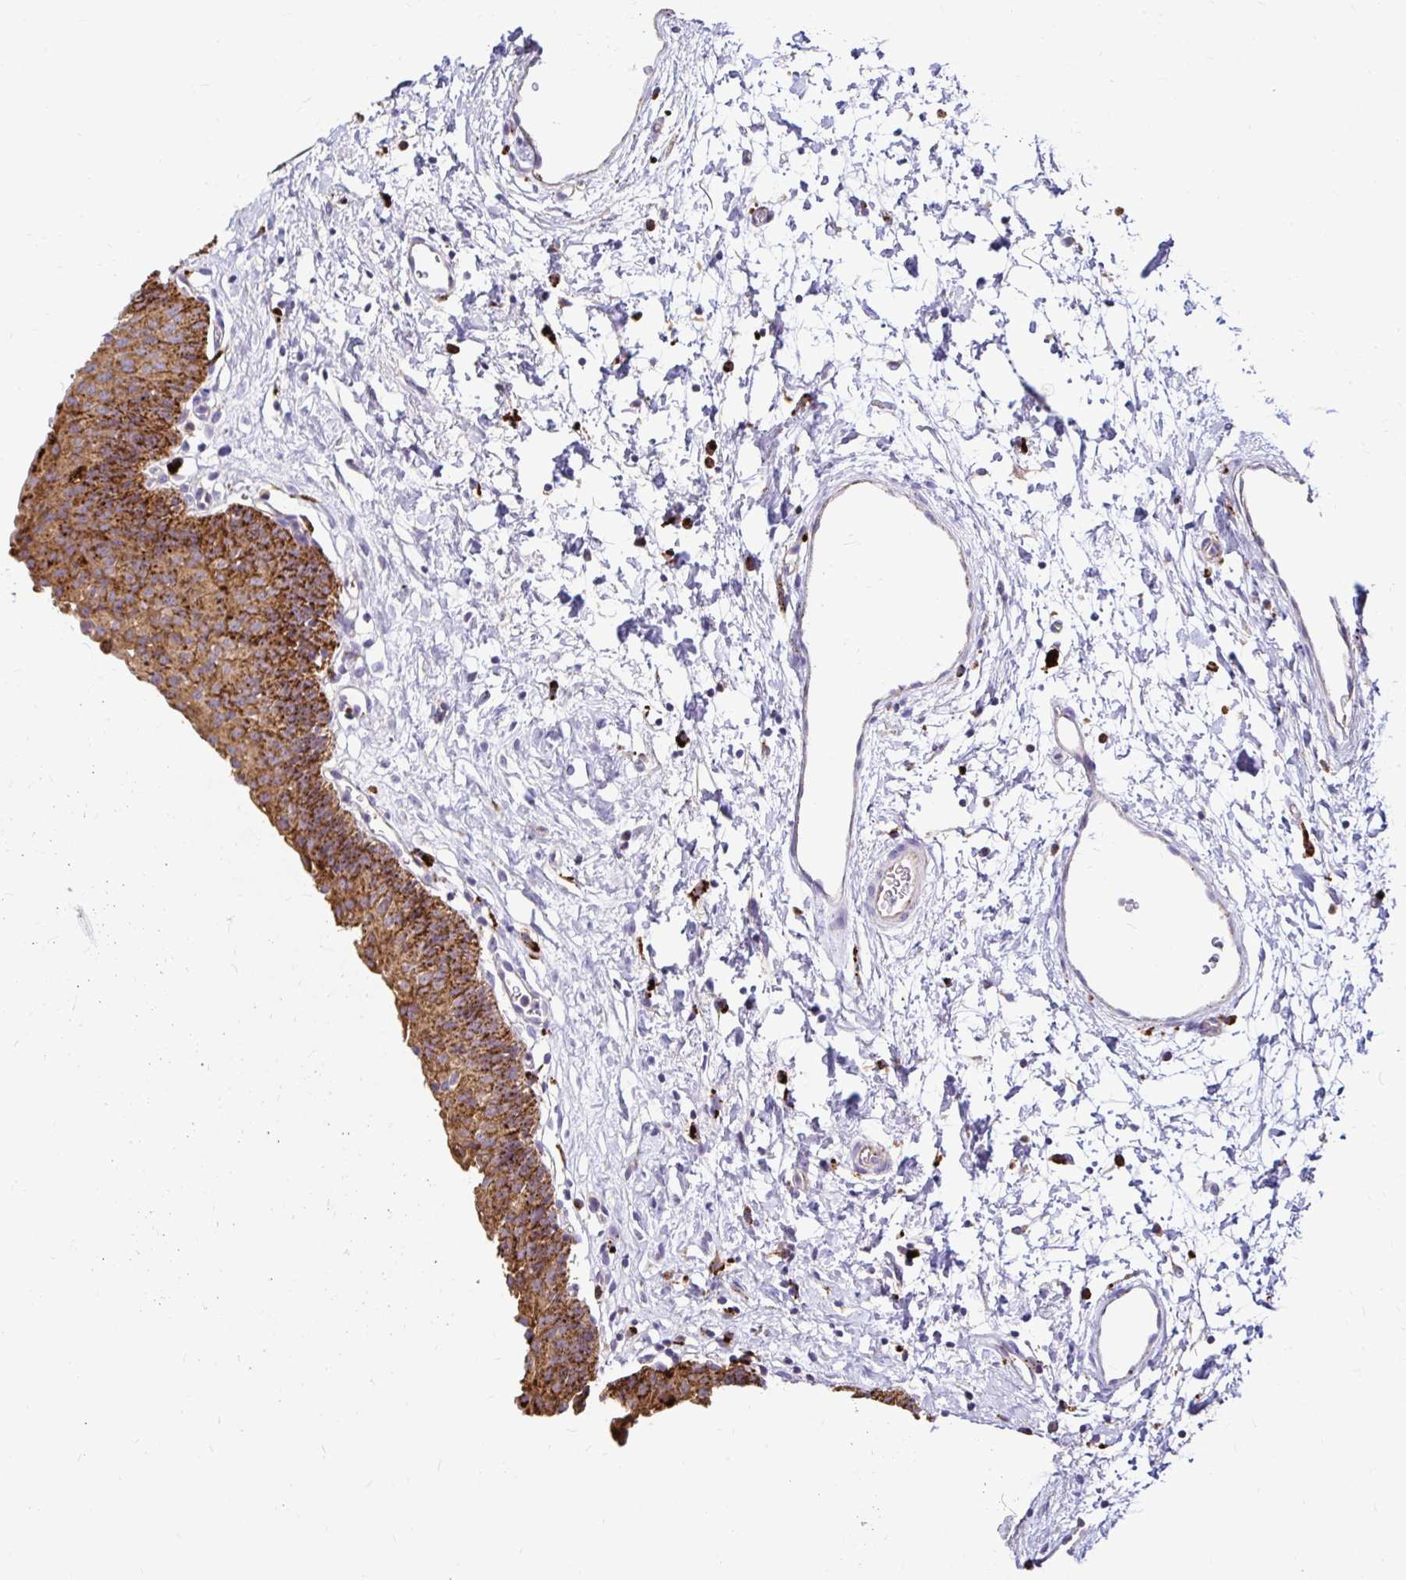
{"staining": {"intensity": "strong", "quantity": ">75%", "location": "cytoplasmic/membranous"}, "tissue": "urinary bladder", "cell_type": "Urothelial cells", "image_type": "normal", "snomed": [{"axis": "morphology", "description": "Normal tissue, NOS"}, {"axis": "topography", "description": "Urinary bladder"}], "caption": "Approximately >75% of urothelial cells in benign human urinary bladder display strong cytoplasmic/membranous protein expression as visualized by brown immunohistochemical staining.", "gene": "FUCA1", "patient": {"sex": "male", "age": 51}}